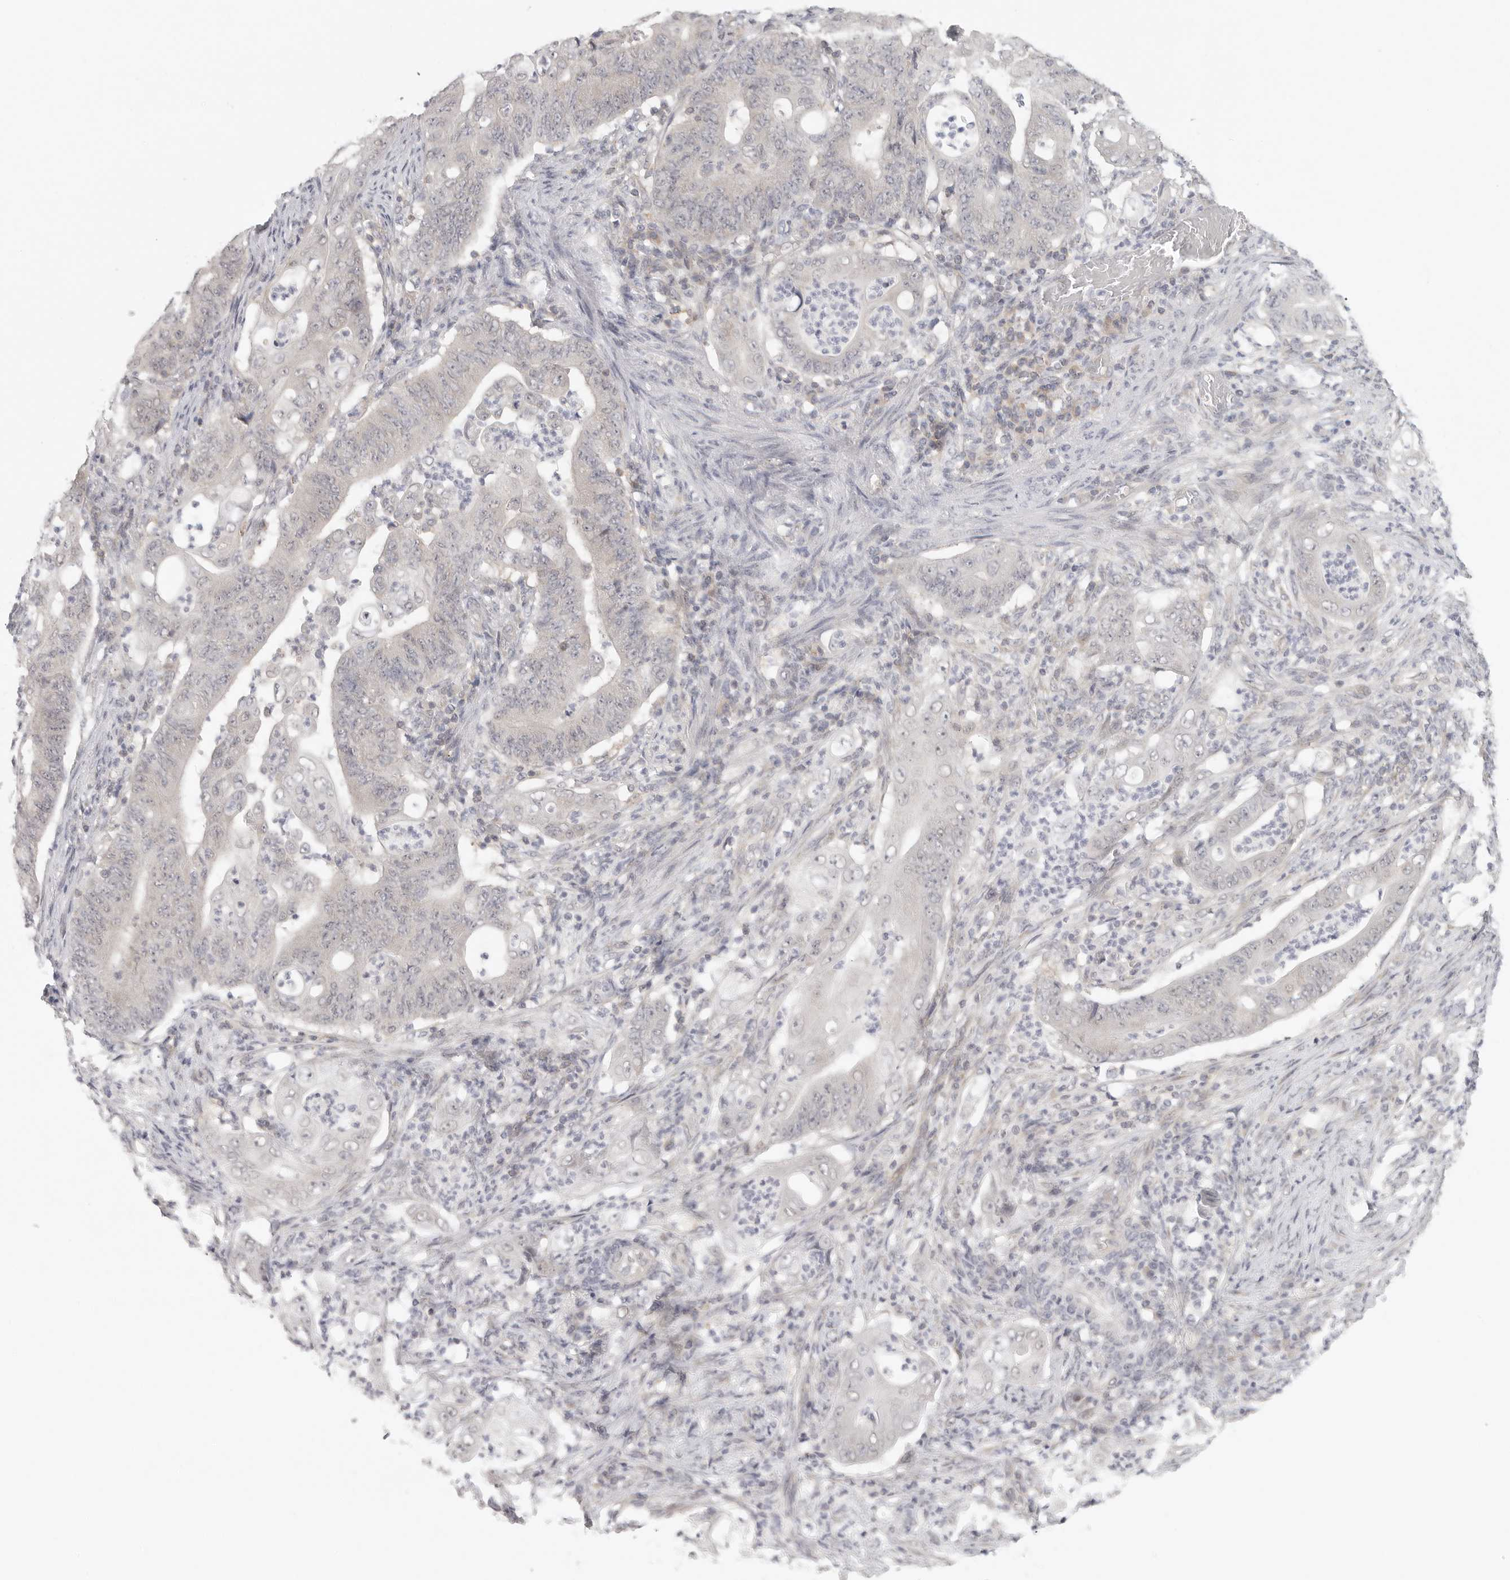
{"staining": {"intensity": "negative", "quantity": "none", "location": "none"}, "tissue": "stomach cancer", "cell_type": "Tumor cells", "image_type": "cancer", "snomed": [{"axis": "morphology", "description": "Adenocarcinoma, NOS"}, {"axis": "topography", "description": "Stomach"}], "caption": "Tumor cells show no significant protein positivity in adenocarcinoma (stomach).", "gene": "HDAC6", "patient": {"sex": "female", "age": 73}}